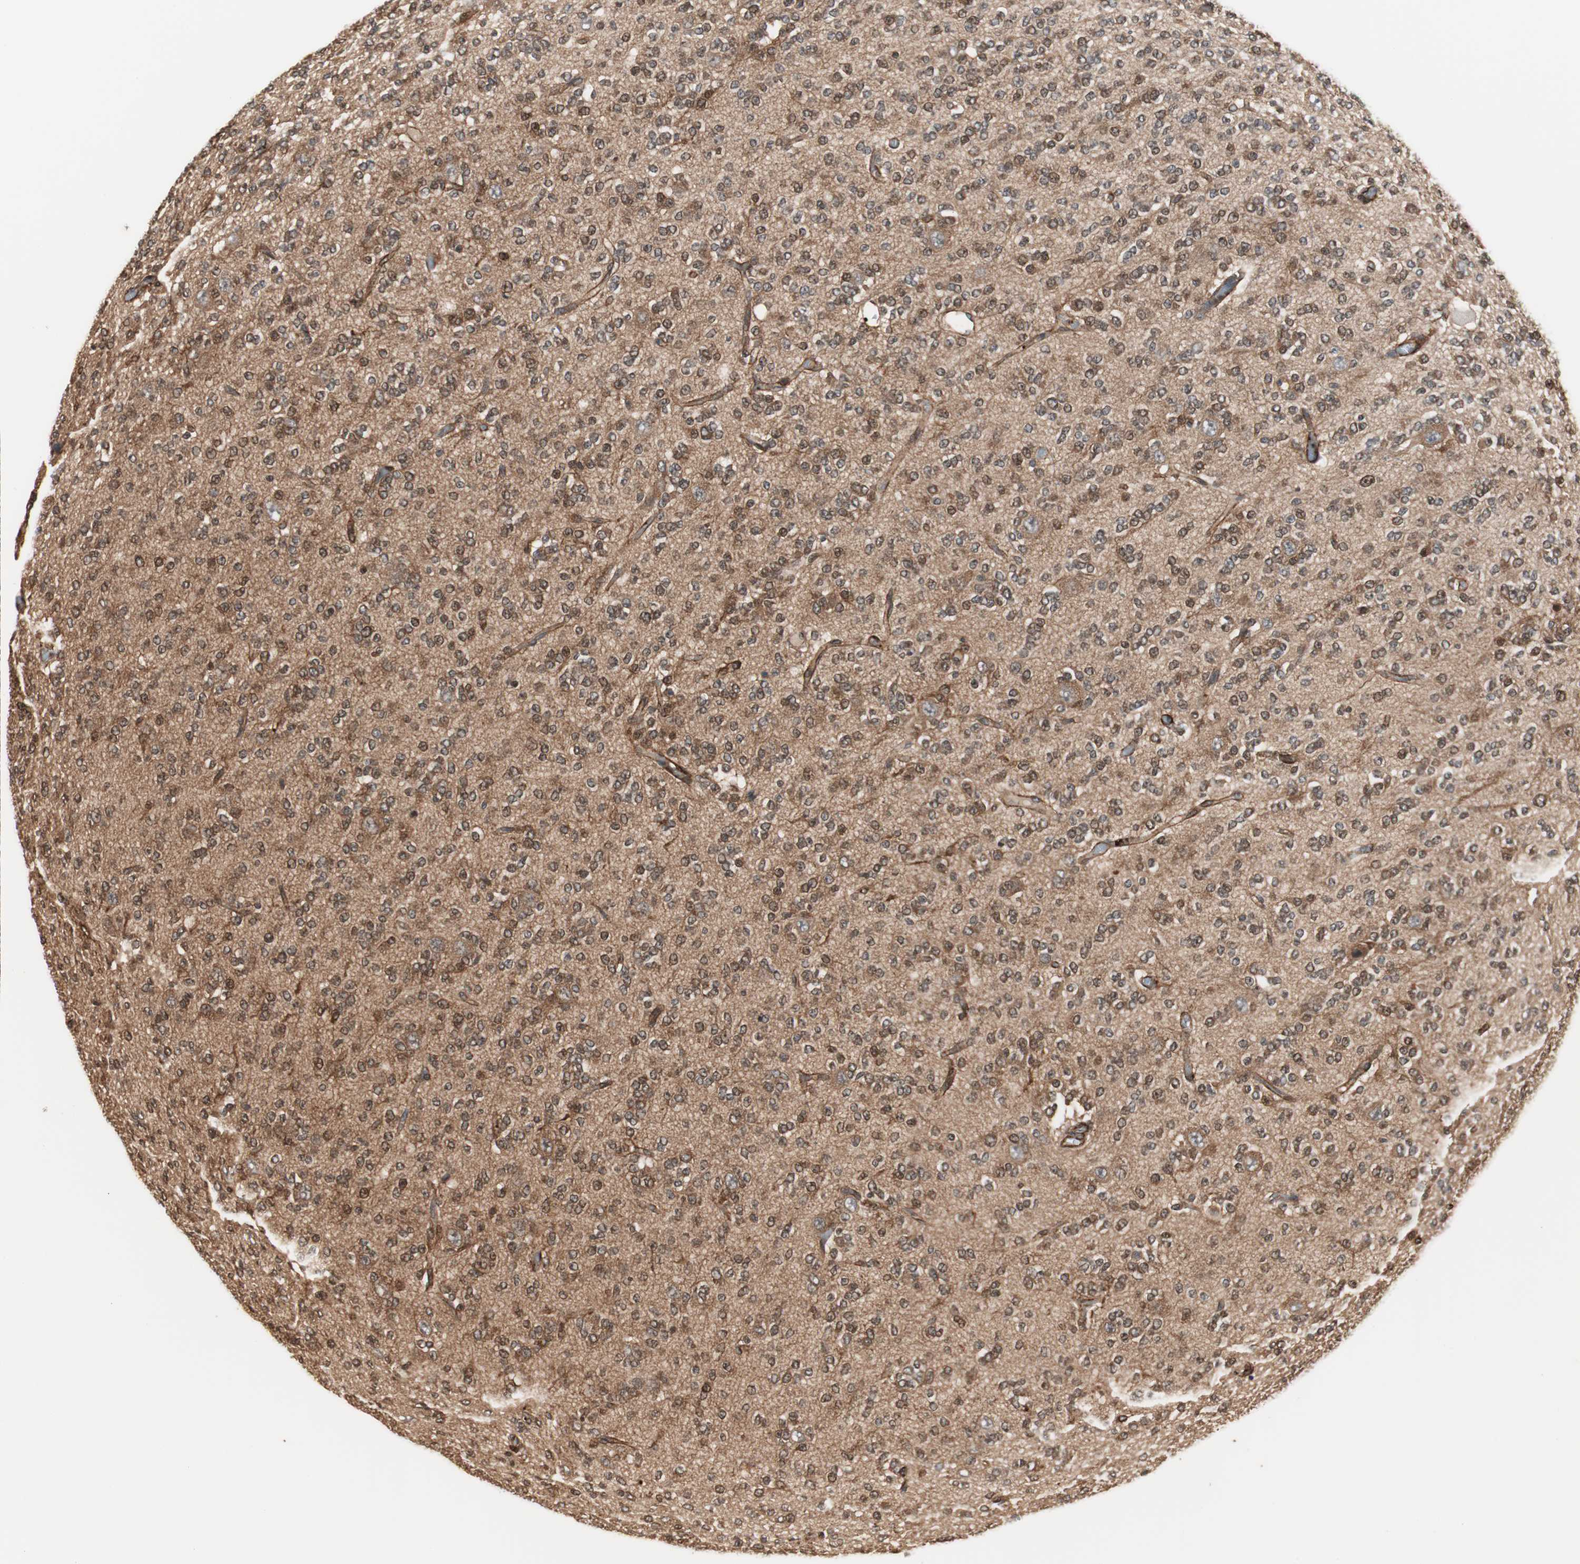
{"staining": {"intensity": "moderate", "quantity": ">75%", "location": "cytoplasmic/membranous"}, "tissue": "glioma", "cell_type": "Tumor cells", "image_type": "cancer", "snomed": [{"axis": "morphology", "description": "Glioma, malignant, Low grade"}, {"axis": "topography", "description": "Brain"}], "caption": "IHC histopathology image of glioma stained for a protein (brown), which shows medium levels of moderate cytoplasmic/membranous expression in approximately >75% of tumor cells.", "gene": "PTPN11", "patient": {"sex": "male", "age": 38}}